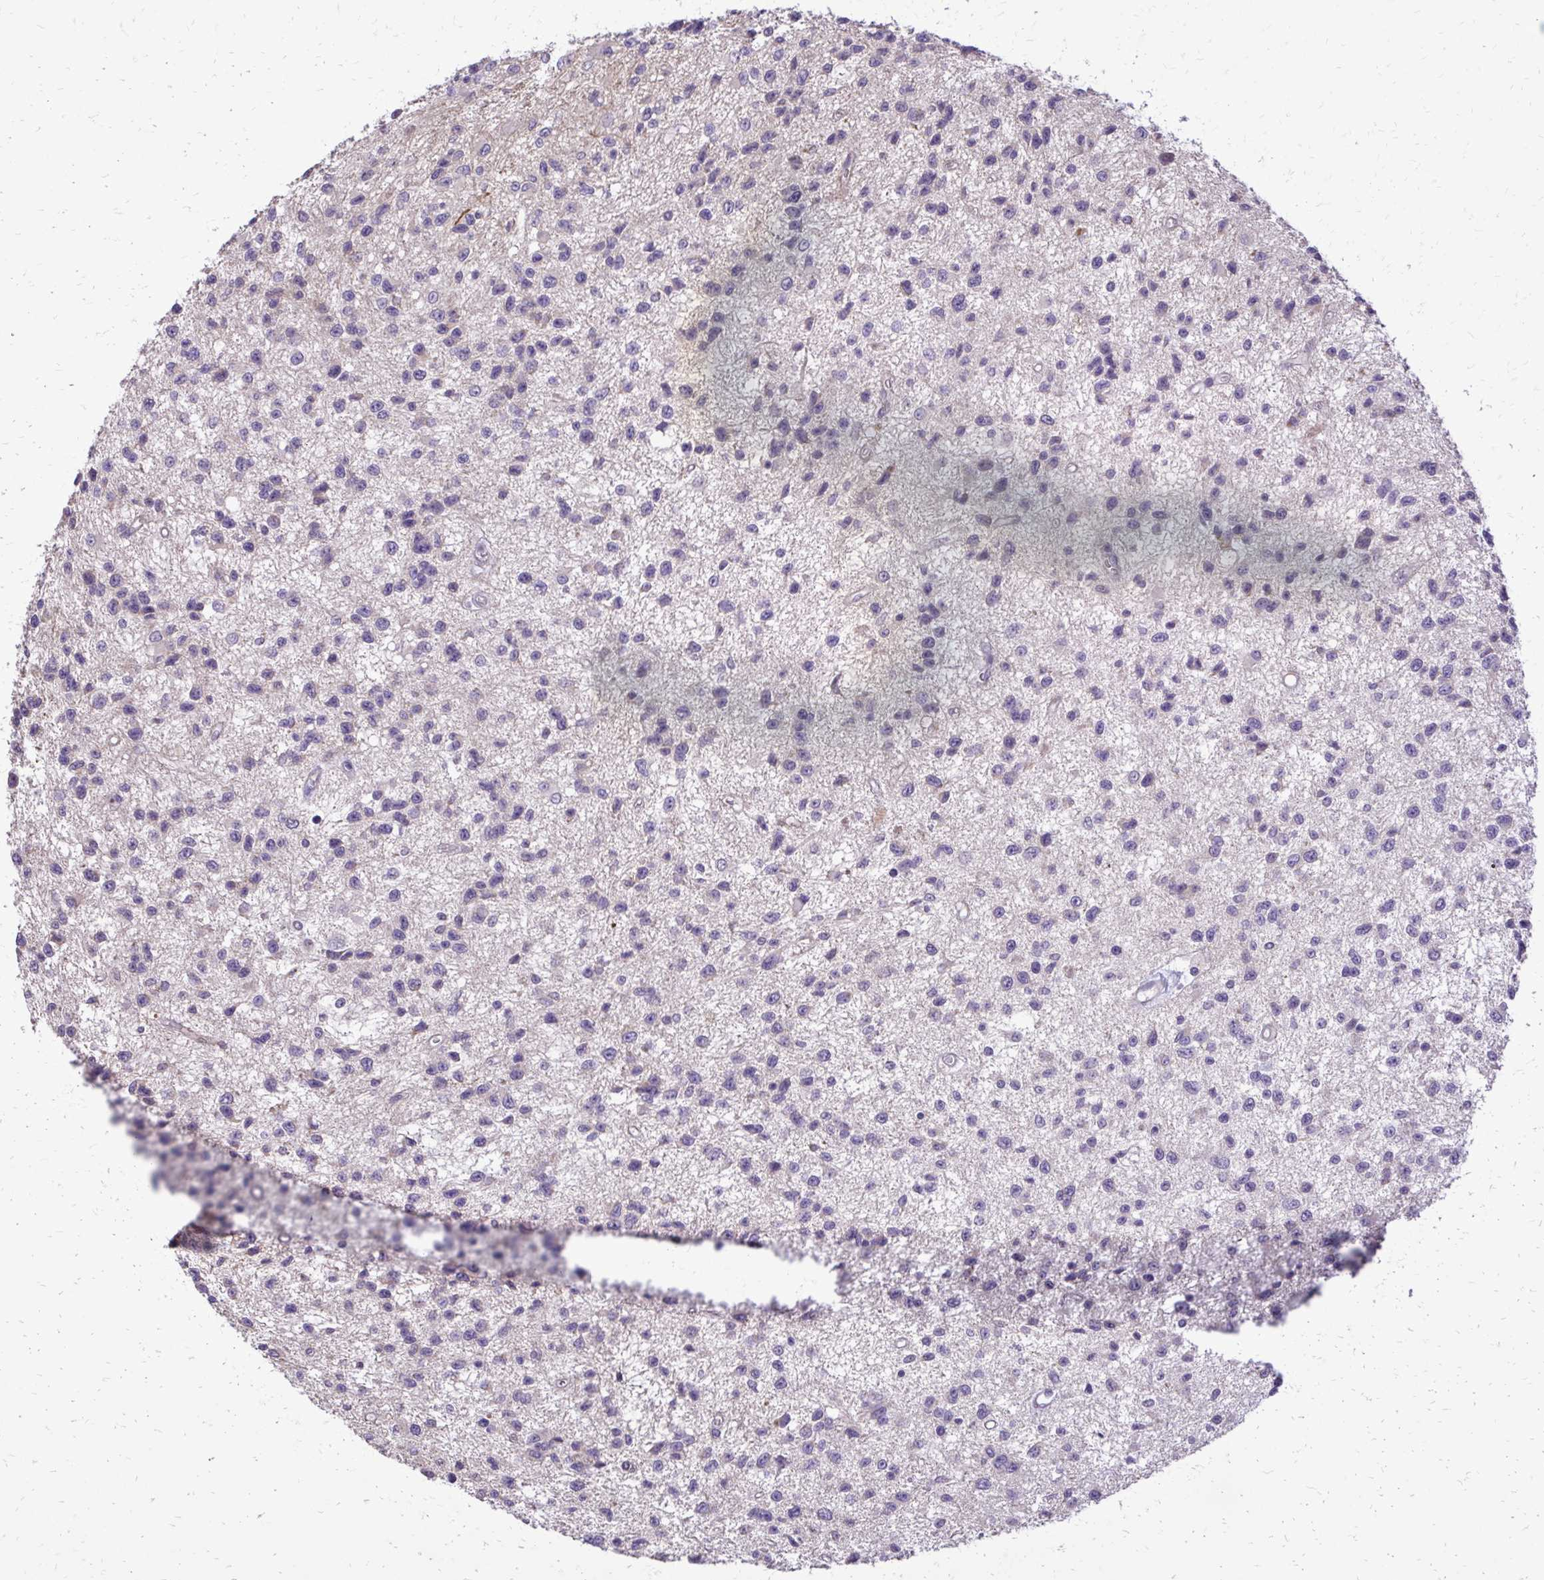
{"staining": {"intensity": "negative", "quantity": "none", "location": "none"}, "tissue": "glioma", "cell_type": "Tumor cells", "image_type": "cancer", "snomed": [{"axis": "morphology", "description": "Glioma, malignant, Low grade"}, {"axis": "topography", "description": "Brain"}], "caption": "This micrograph is of malignant glioma (low-grade) stained with IHC to label a protein in brown with the nuclei are counter-stained blue. There is no staining in tumor cells.", "gene": "ABCC3", "patient": {"sex": "male", "age": 43}}